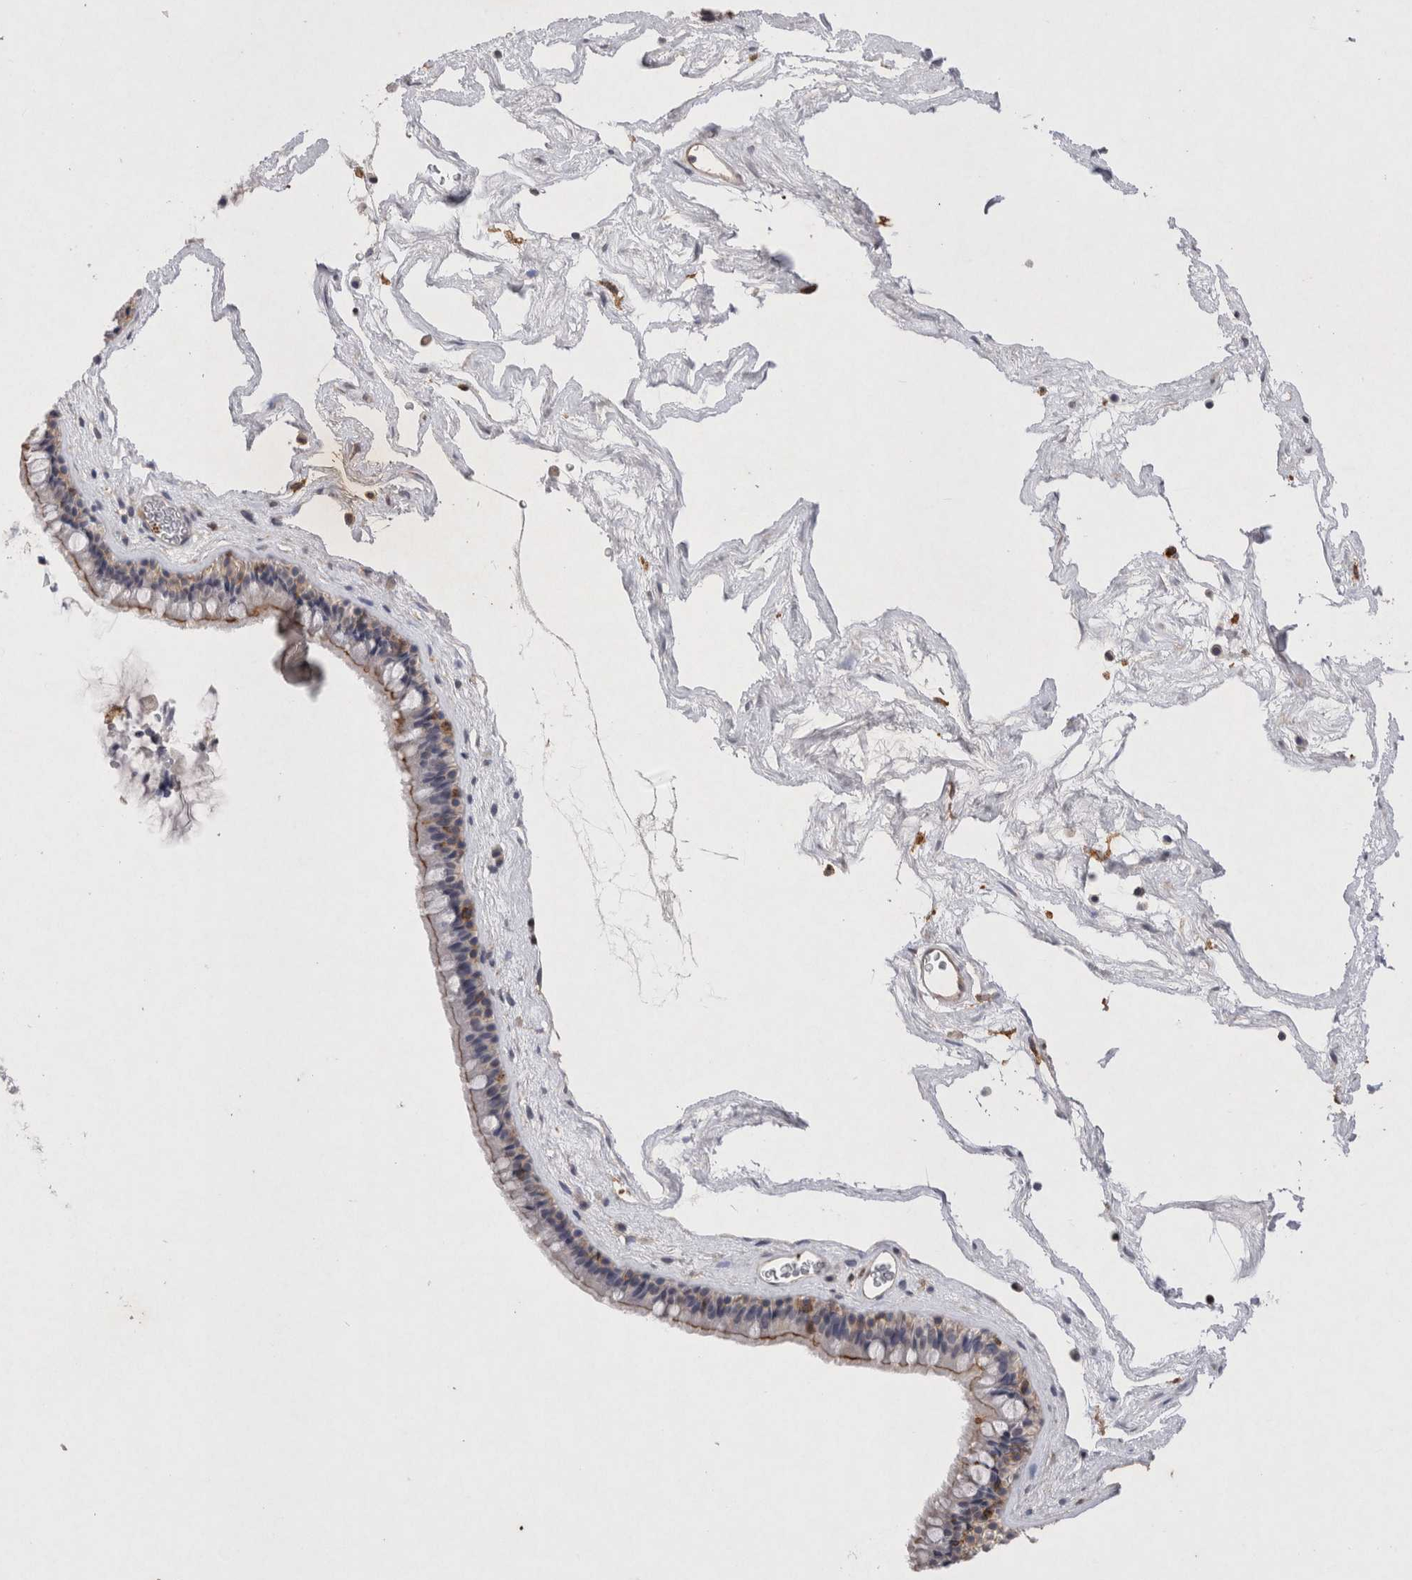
{"staining": {"intensity": "moderate", "quantity": "25%-75%", "location": "cytoplasmic/membranous"}, "tissue": "nasopharynx", "cell_type": "Respiratory epithelial cells", "image_type": "normal", "snomed": [{"axis": "morphology", "description": "Normal tissue, NOS"}, {"axis": "morphology", "description": "Inflammation, NOS"}, {"axis": "topography", "description": "Nasopharynx"}], "caption": "DAB (3,3'-diaminobenzidine) immunohistochemical staining of unremarkable human nasopharynx shows moderate cytoplasmic/membranous protein staining in about 25%-75% of respiratory epithelial cells.", "gene": "RASSF3", "patient": {"sex": "male", "age": 48}}